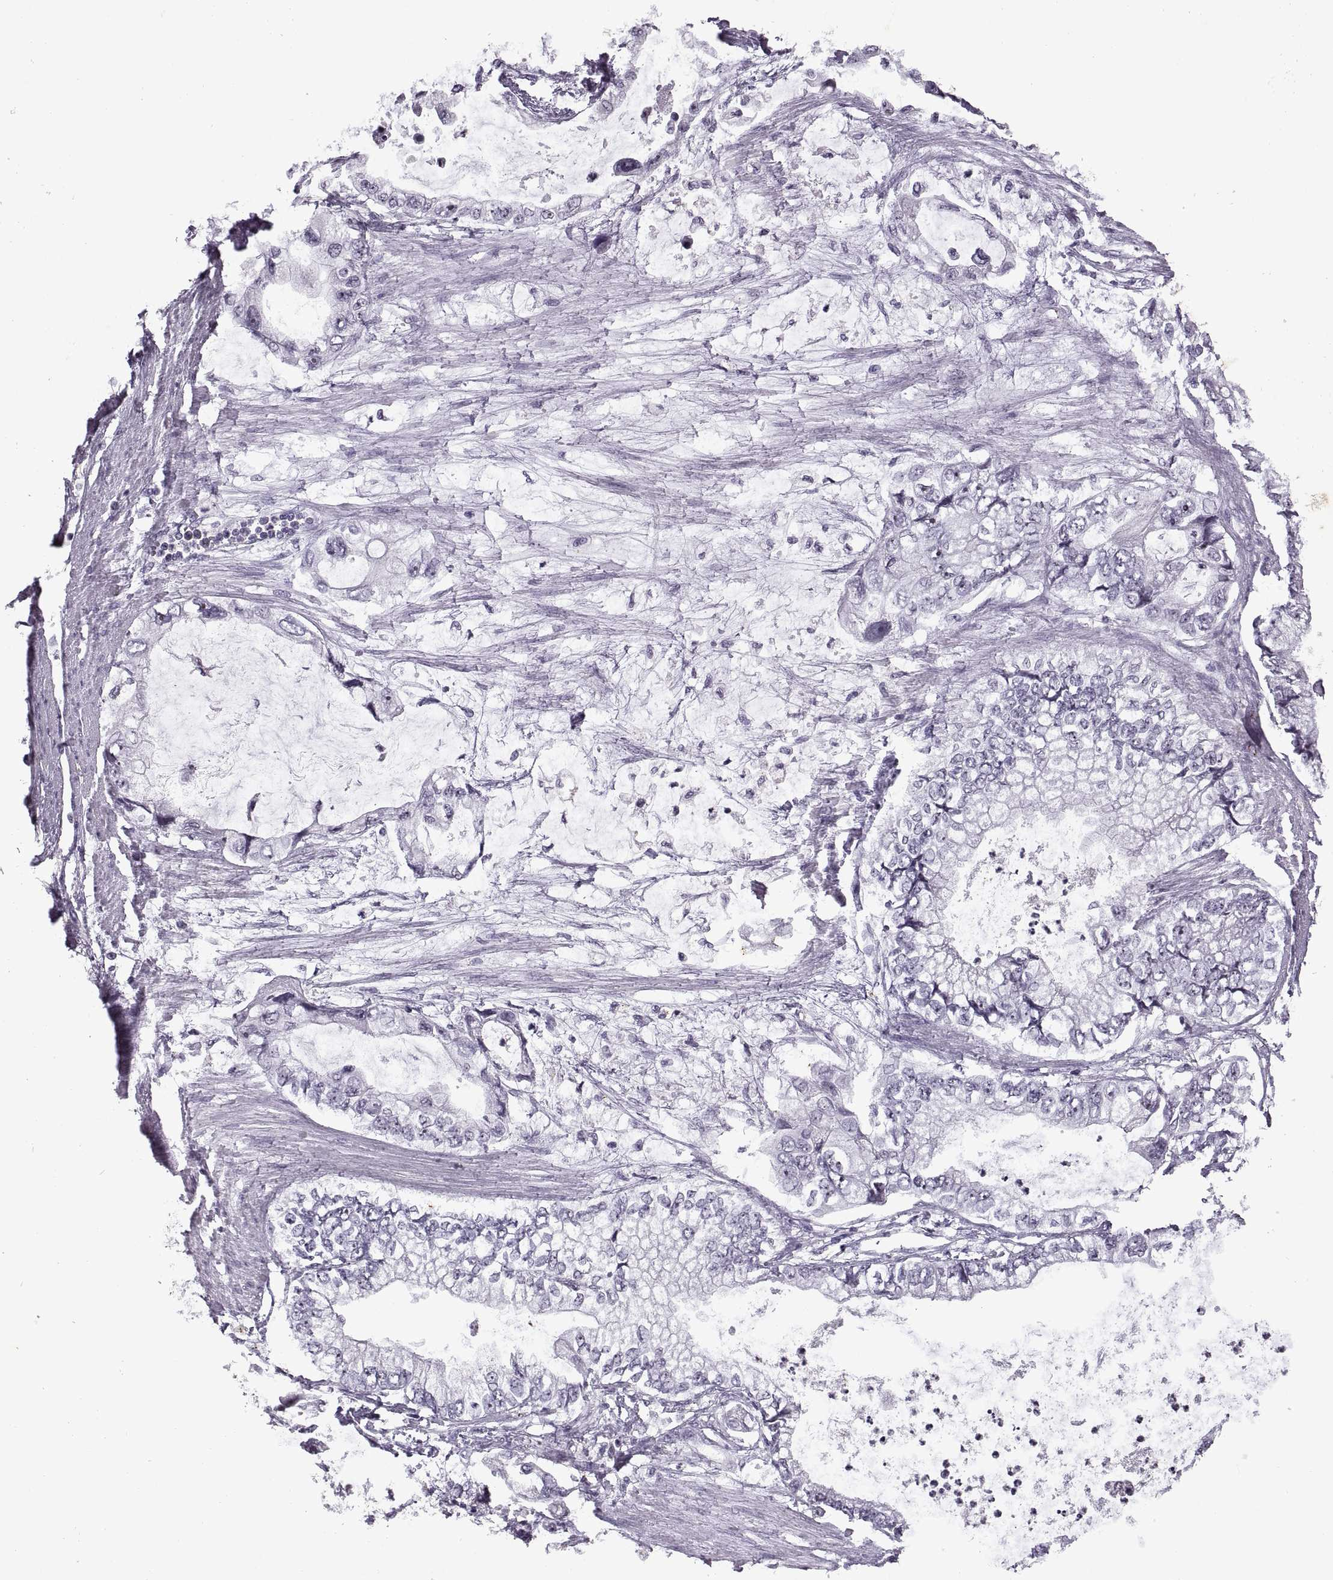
{"staining": {"intensity": "weak", "quantity": ">75%", "location": "nuclear"}, "tissue": "stomach cancer", "cell_type": "Tumor cells", "image_type": "cancer", "snomed": [{"axis": "morphology", "description": "Adenocarcinoma, NOS"}, {"axis": "topography", "description": "Pancreas"}, {"axis": "topography", "description": "Stomach, upper"}, {"axis": "topography", "description": "Stomach"}], "caption": "The immunohistochemical stain highlights weak nuclear staining in tumor cells of adenocarcinoma (stomach) tissue.", "gene": "SINHCAF", "patient": {"sex": "male", "age": 77}}